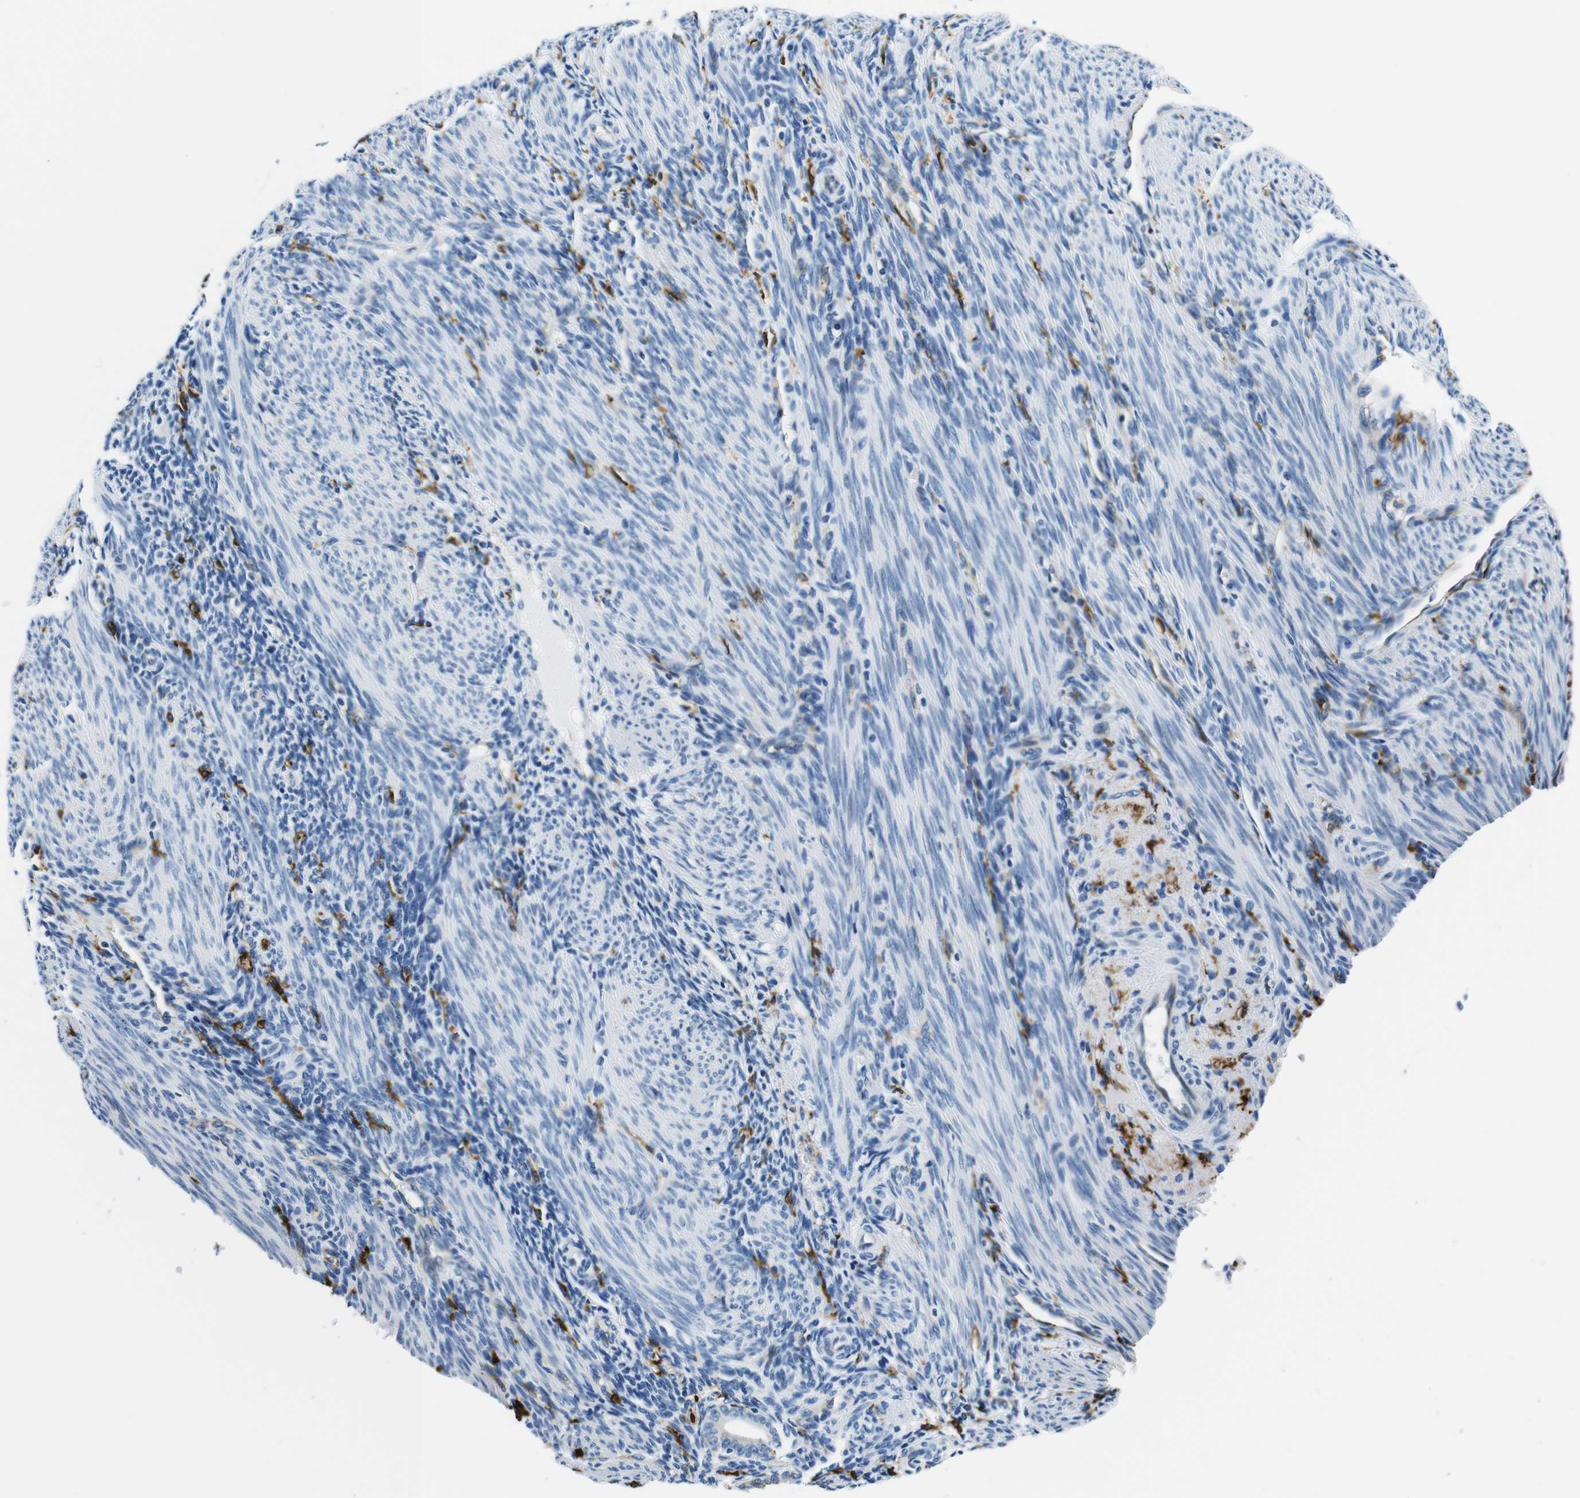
{"staining": {"intensity": "negative", "quantity": "none", "location": "none"}, "tissue": "endometrium", "cell_type": "Cells in endometrial stroma", "image_type": "normal", "snomed": [{"axis": "morphology", "description": "Normal tissue, NOS"}, {"axis": "topography", "description": "Uterus"}, {"axis": "topography", "description": "Endometrium"}], "caption": "A high-resolution histopathology image shows immunohistochemistry (IHC) staining of normal endometrium, which exhibits no significant expression in cells in endometrial stroma. (DAB immunohistochemistry visualized using brightfield microscopy, high magnification).", "gene": "HLA", "patient": {"sex": "female", "age": 33}}